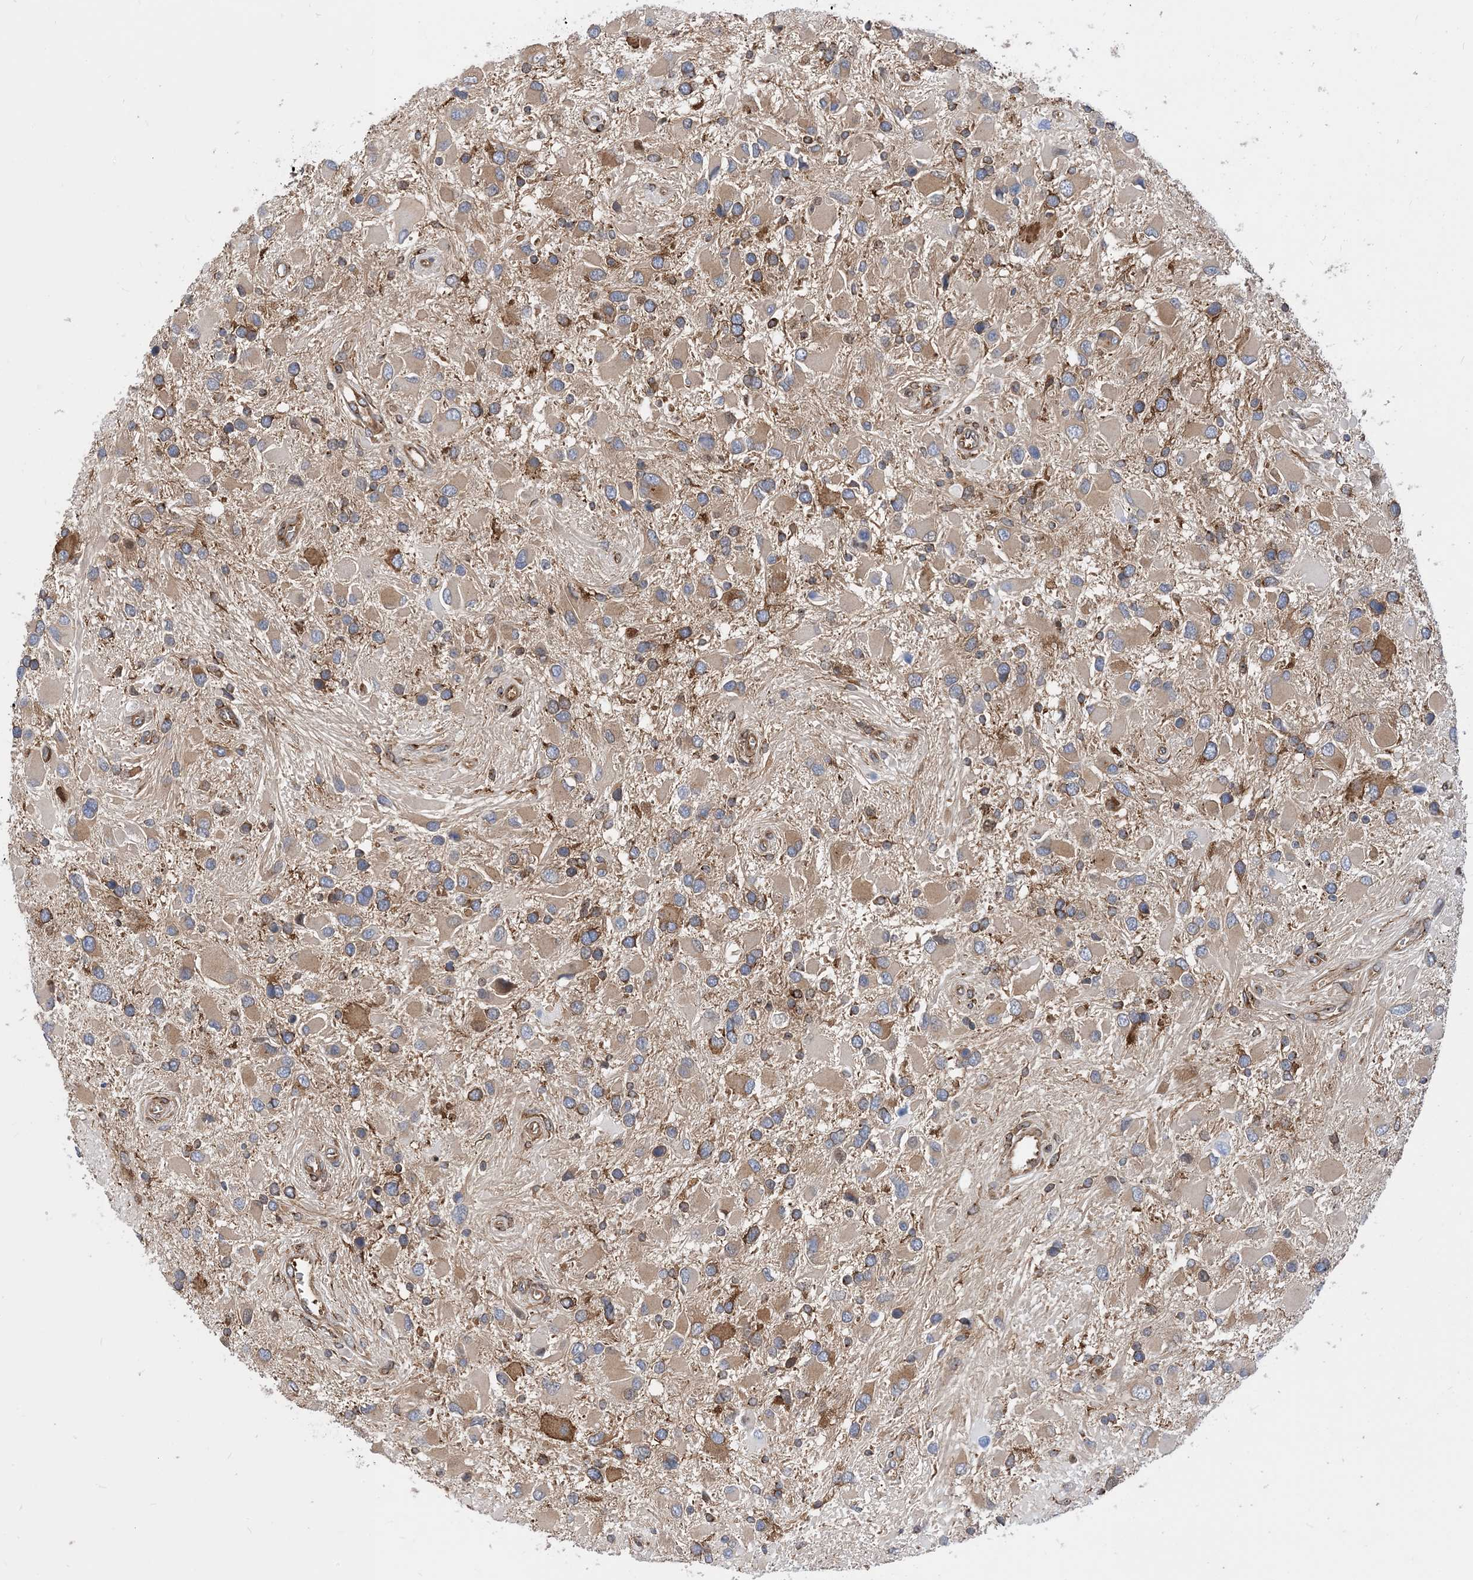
{"staining": {"intensity": "moderate", "quantity": "25%-75%", "location": "cytoplasmic/membranous"}, "tissue": "glioma", "cell_type": "Tumor cells", "image_type": "cancer", "snomed": [{"axis": "morphology", "description": "Glioma, malignant, High grade"}, {"axis": "topography", "description": "Brain"}], "caption": "This image displays immunohistochemistry (IHC) staining of human glioma, with medium moderate cytoplasmic/membranous staining in about 25%-75% of tumor cells.", "gene": "DYNC1LI1", "patient": {"sex": "male", "age": 53}}